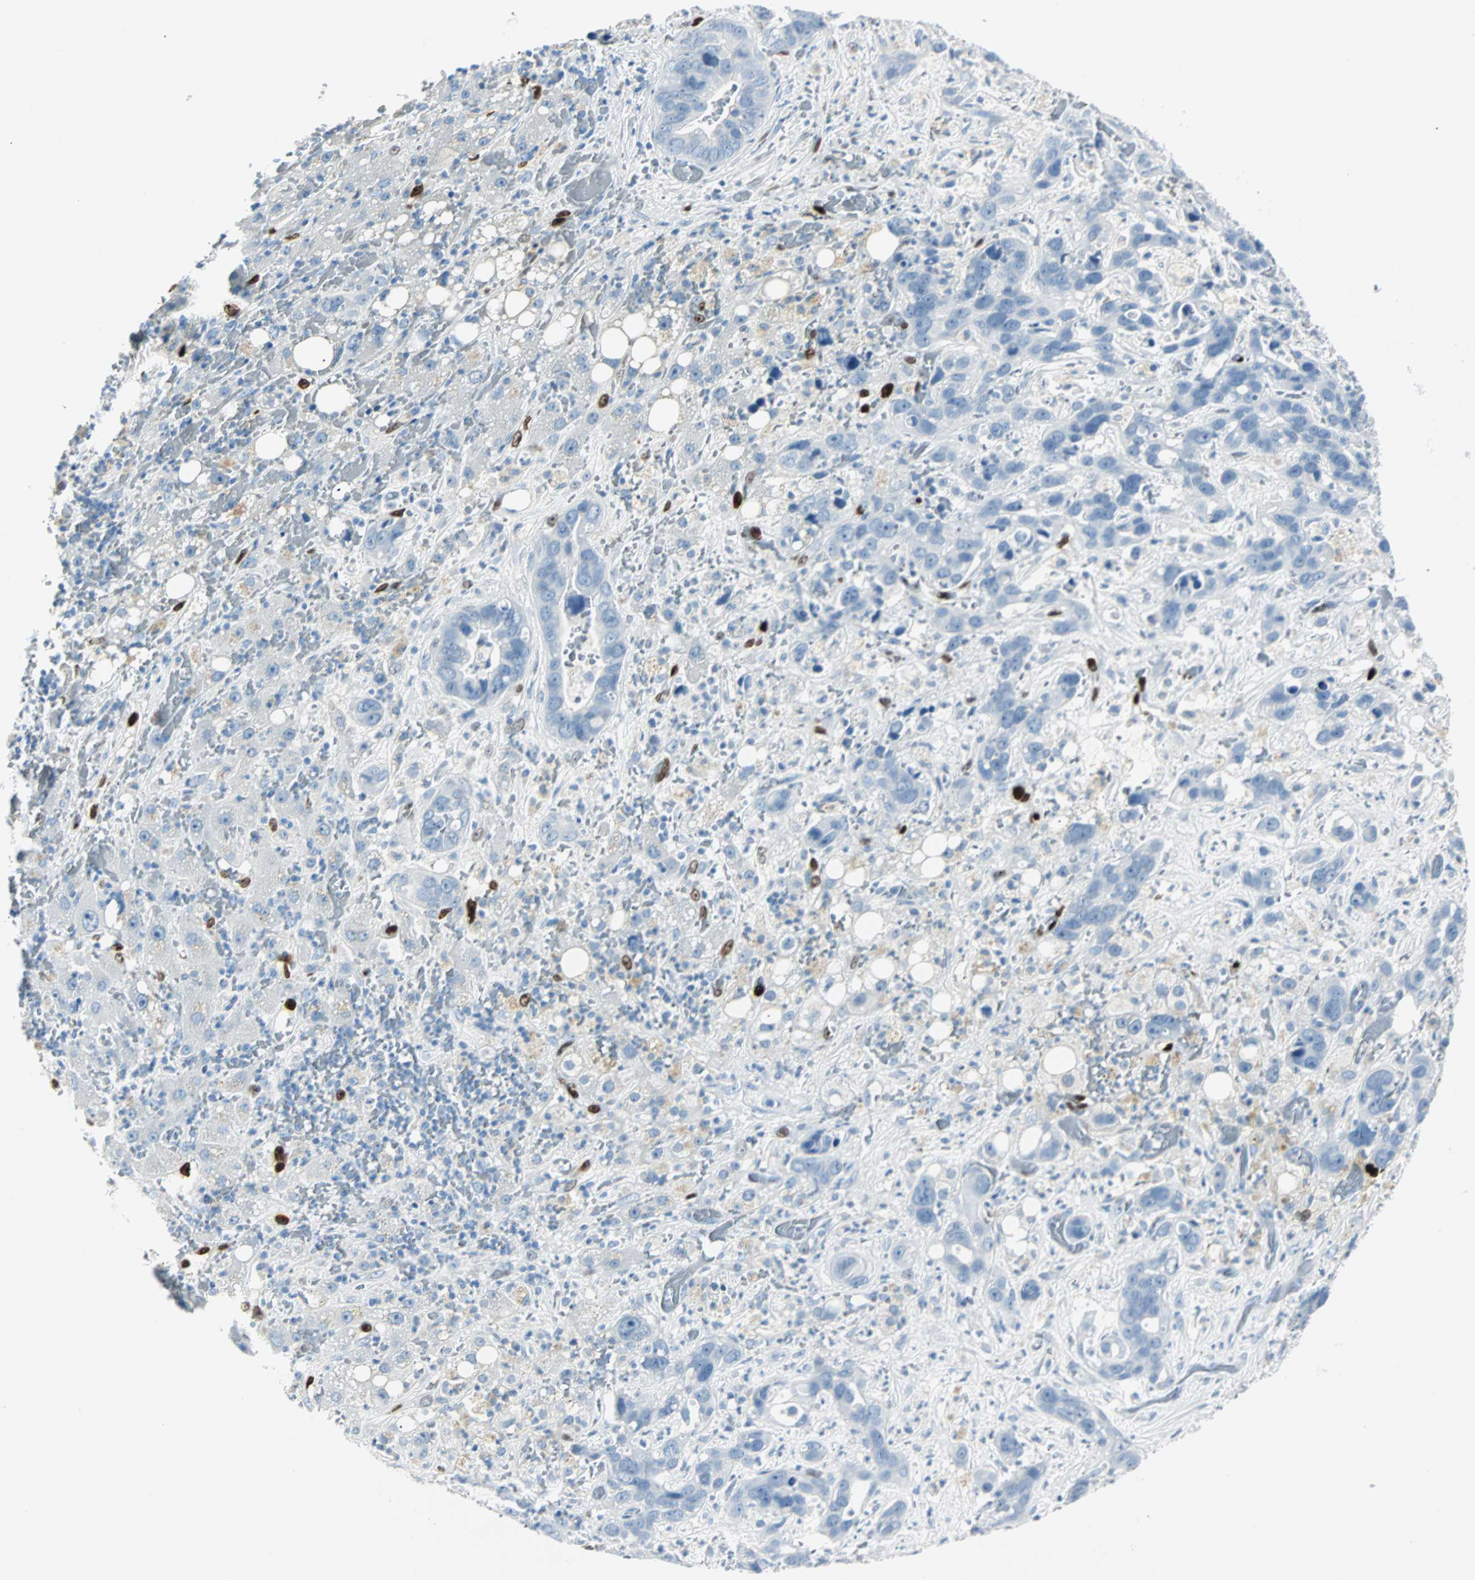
{"staining": {"intensity": "negative", "quantity": "none", "location": "none"}, "tissue": "liver cancer", "cell_type": "Tumor cells", "image_type": "cancer", "snomed": [{"axis": "morphology", "description": "Cholangiocarcinoma"}, {"axis": "topography", "description": "Liver"}], "caption": "A high-resolution image shows immunohistochemistry (IHC) staining of cholangiocarcinoma (liver), which shows no significant staining in tumor cells.", "gene": "IL33", "patient": {"sex": "female", "age": 65}}